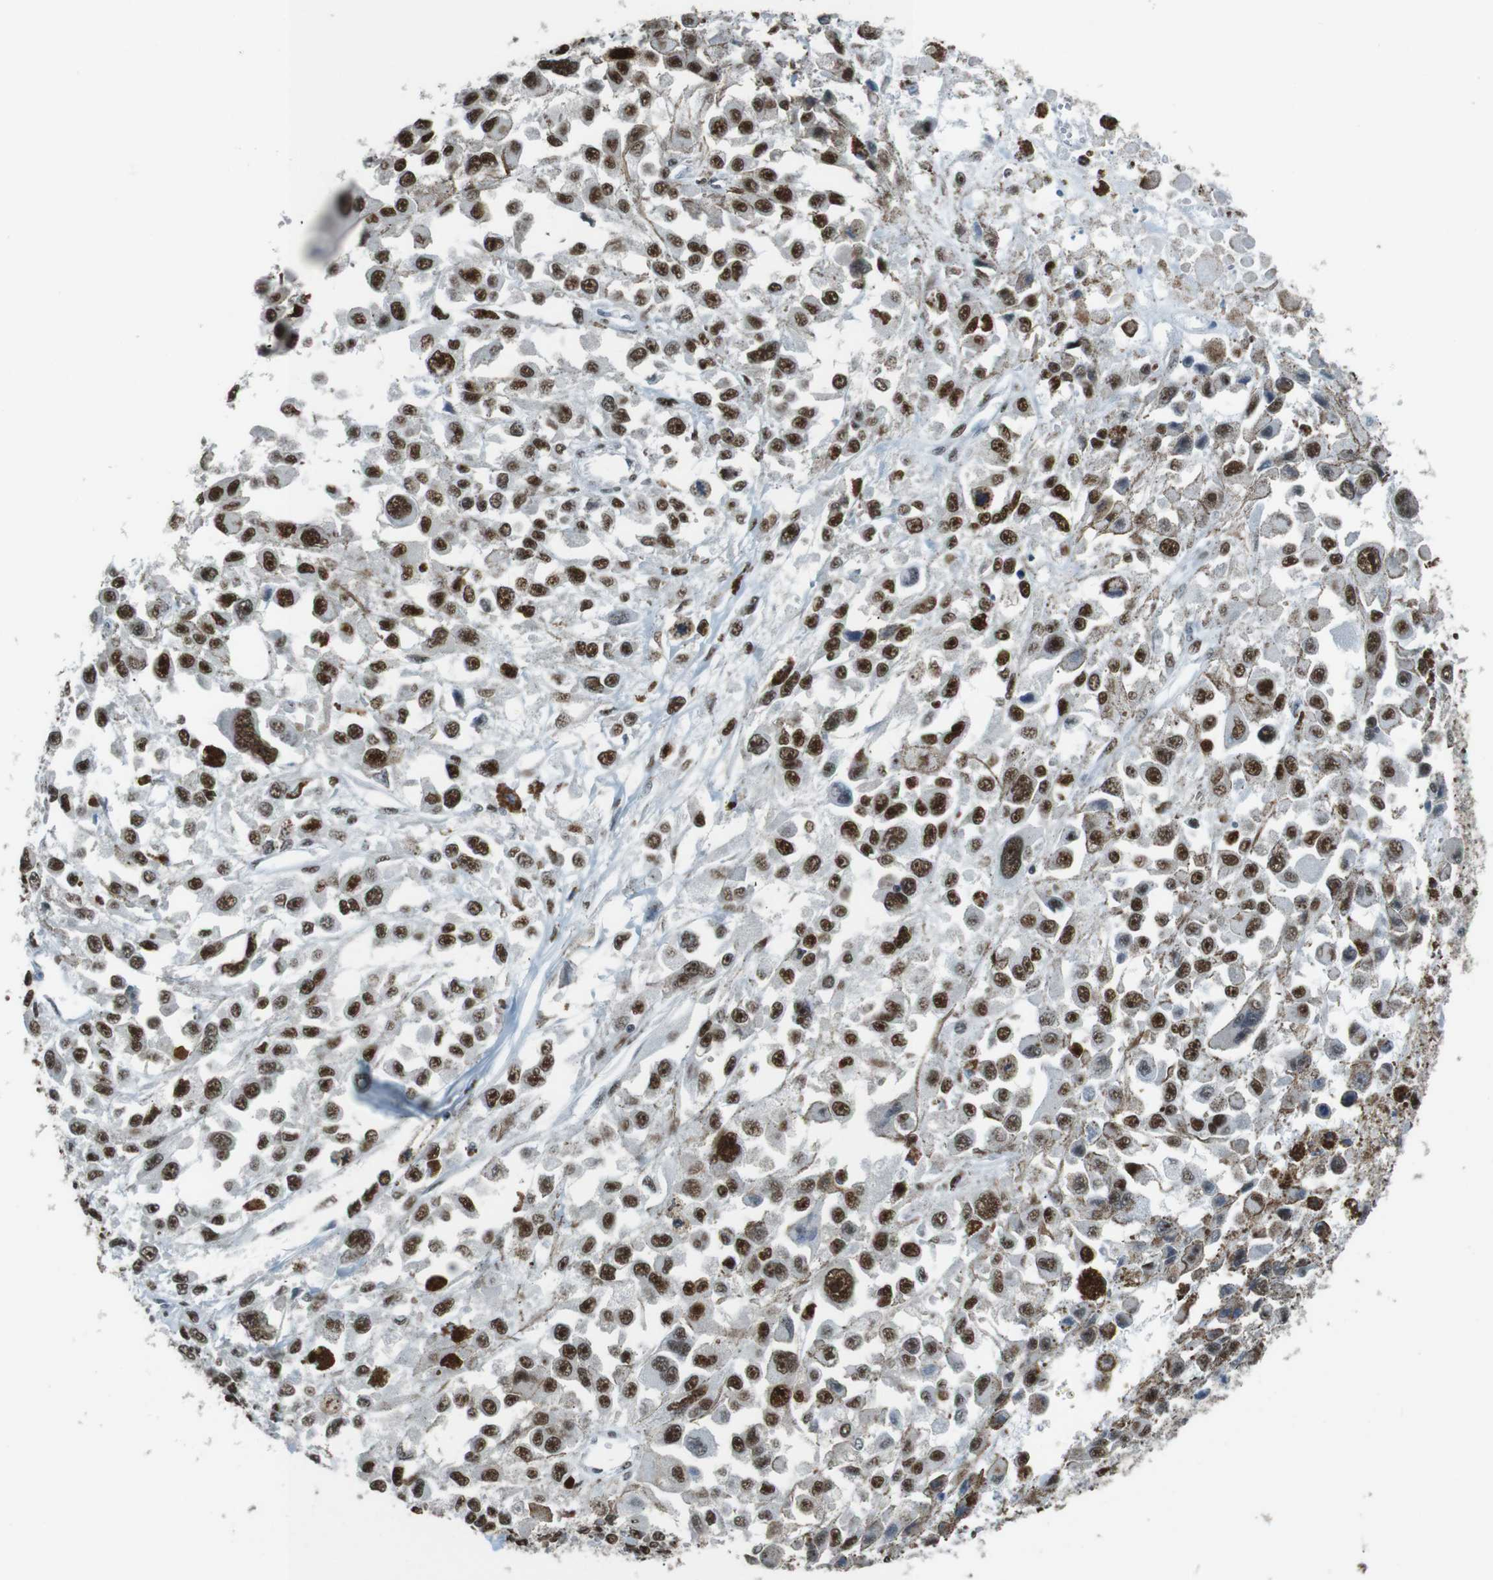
{"staining": {"intensity": "strong", "quantity": ">75%", "location": "nuclear"}, "tissue": "melanoma", "cell_type": "Tumor cells", "image_type": "cancer", "snomed": [{"axis": "morphology", "description": "Malignant melanoma, Metastatic site"}, {"axis": "topography", "description": "Lymph node"}], "caption": "Protein analysis of melanoma tissue displays strong nuclear positivity in approximately >75% of tumor cells.", "gene": "HEXIM1", "patient": {"sex": "male", "age": 59}}